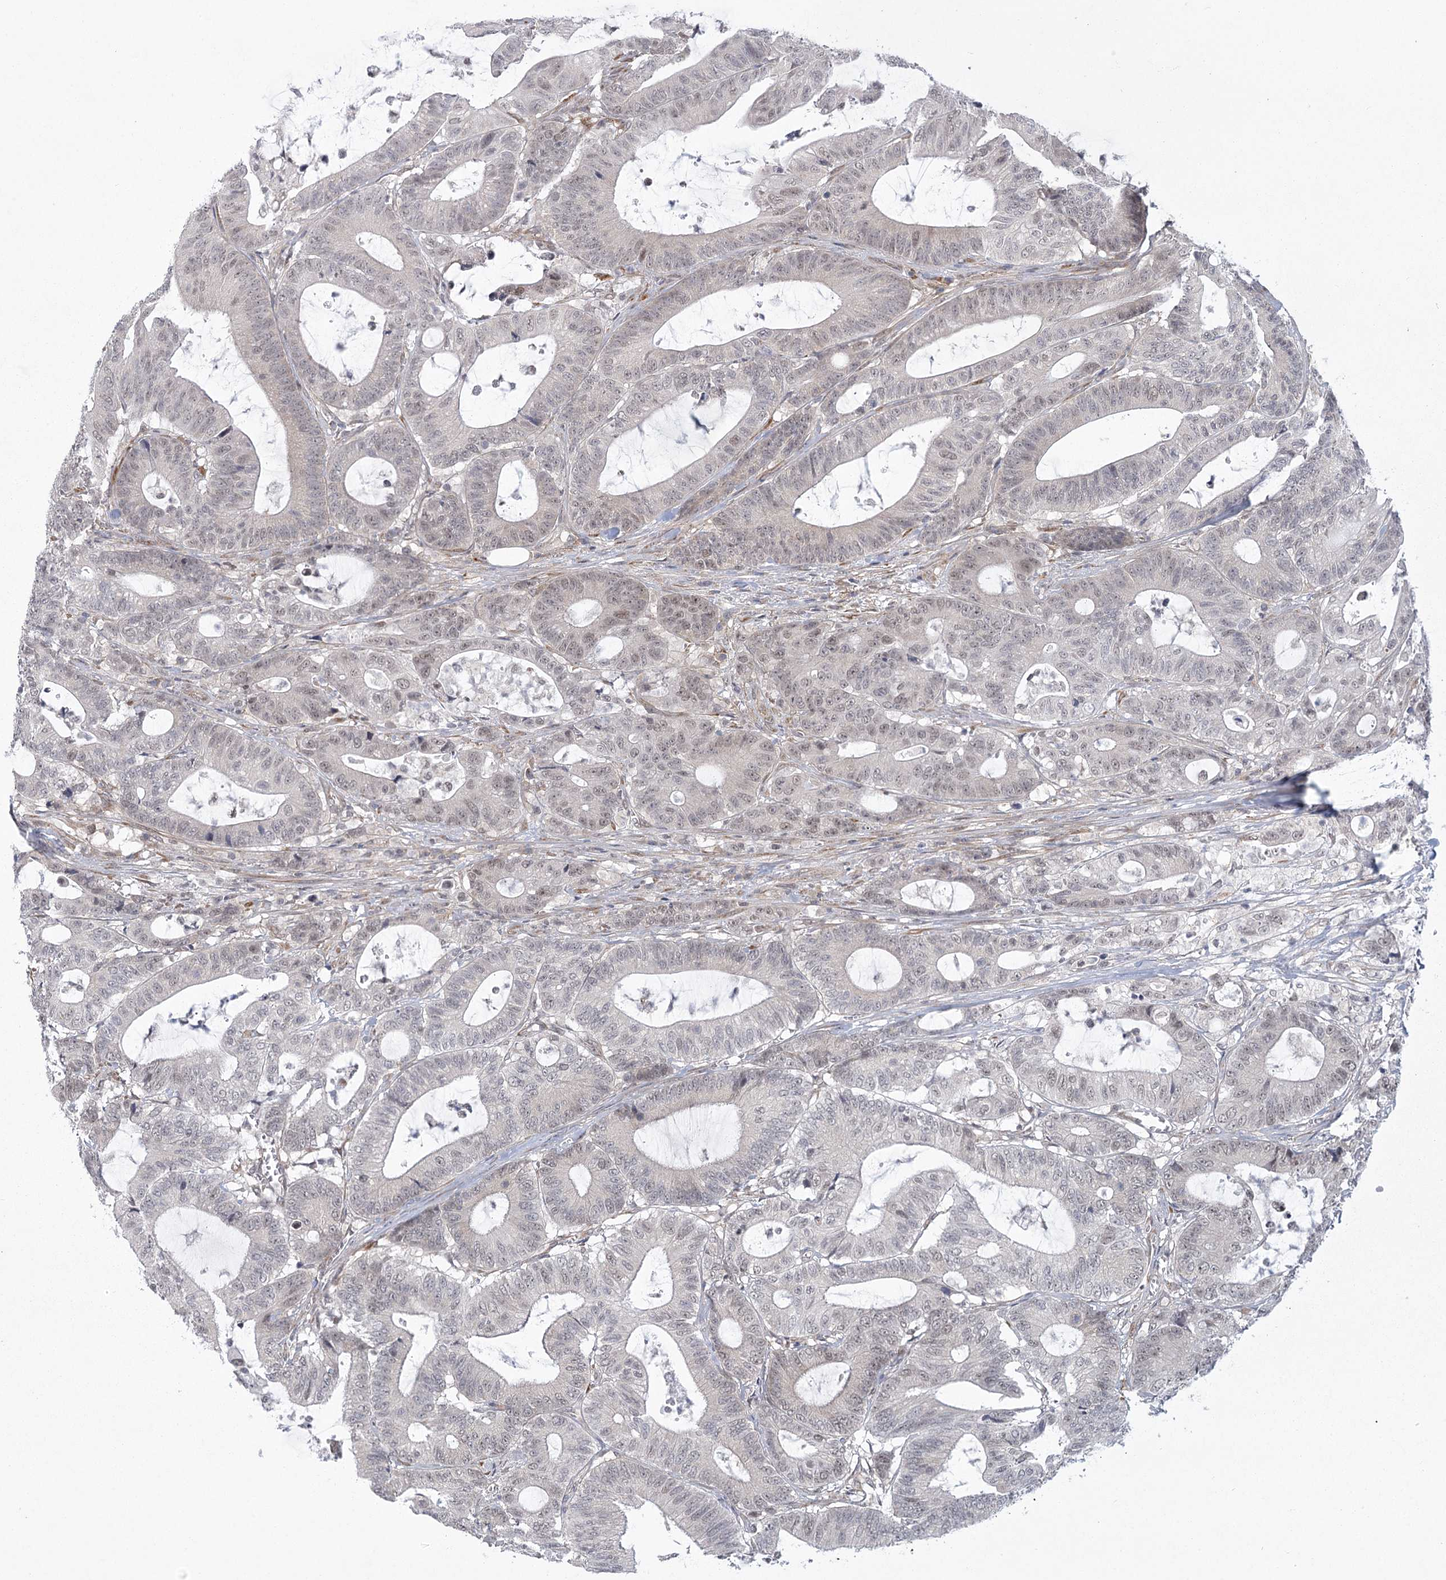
{"staining": {"intensity": "negative", "quantity": "none", "location": "none"}, "tissue": "colorectal cancer", "cell_type": "Tumor cells", "image_type": "cancer", "snomed": [{"axis": "morphology", "description": "Adenocarcinoma, NOS"}, {"axis": "topography", "description": "Colon"}], "caption": "There is no significant positivity in tumor cells of colorectal cancer. (Stains: DAB IHC with hematoxylin counter stain, Microscopy: brightfield microscopy at high magnification).", "gene": "MED28", "patient": {"sex": "female", "age": 84}}